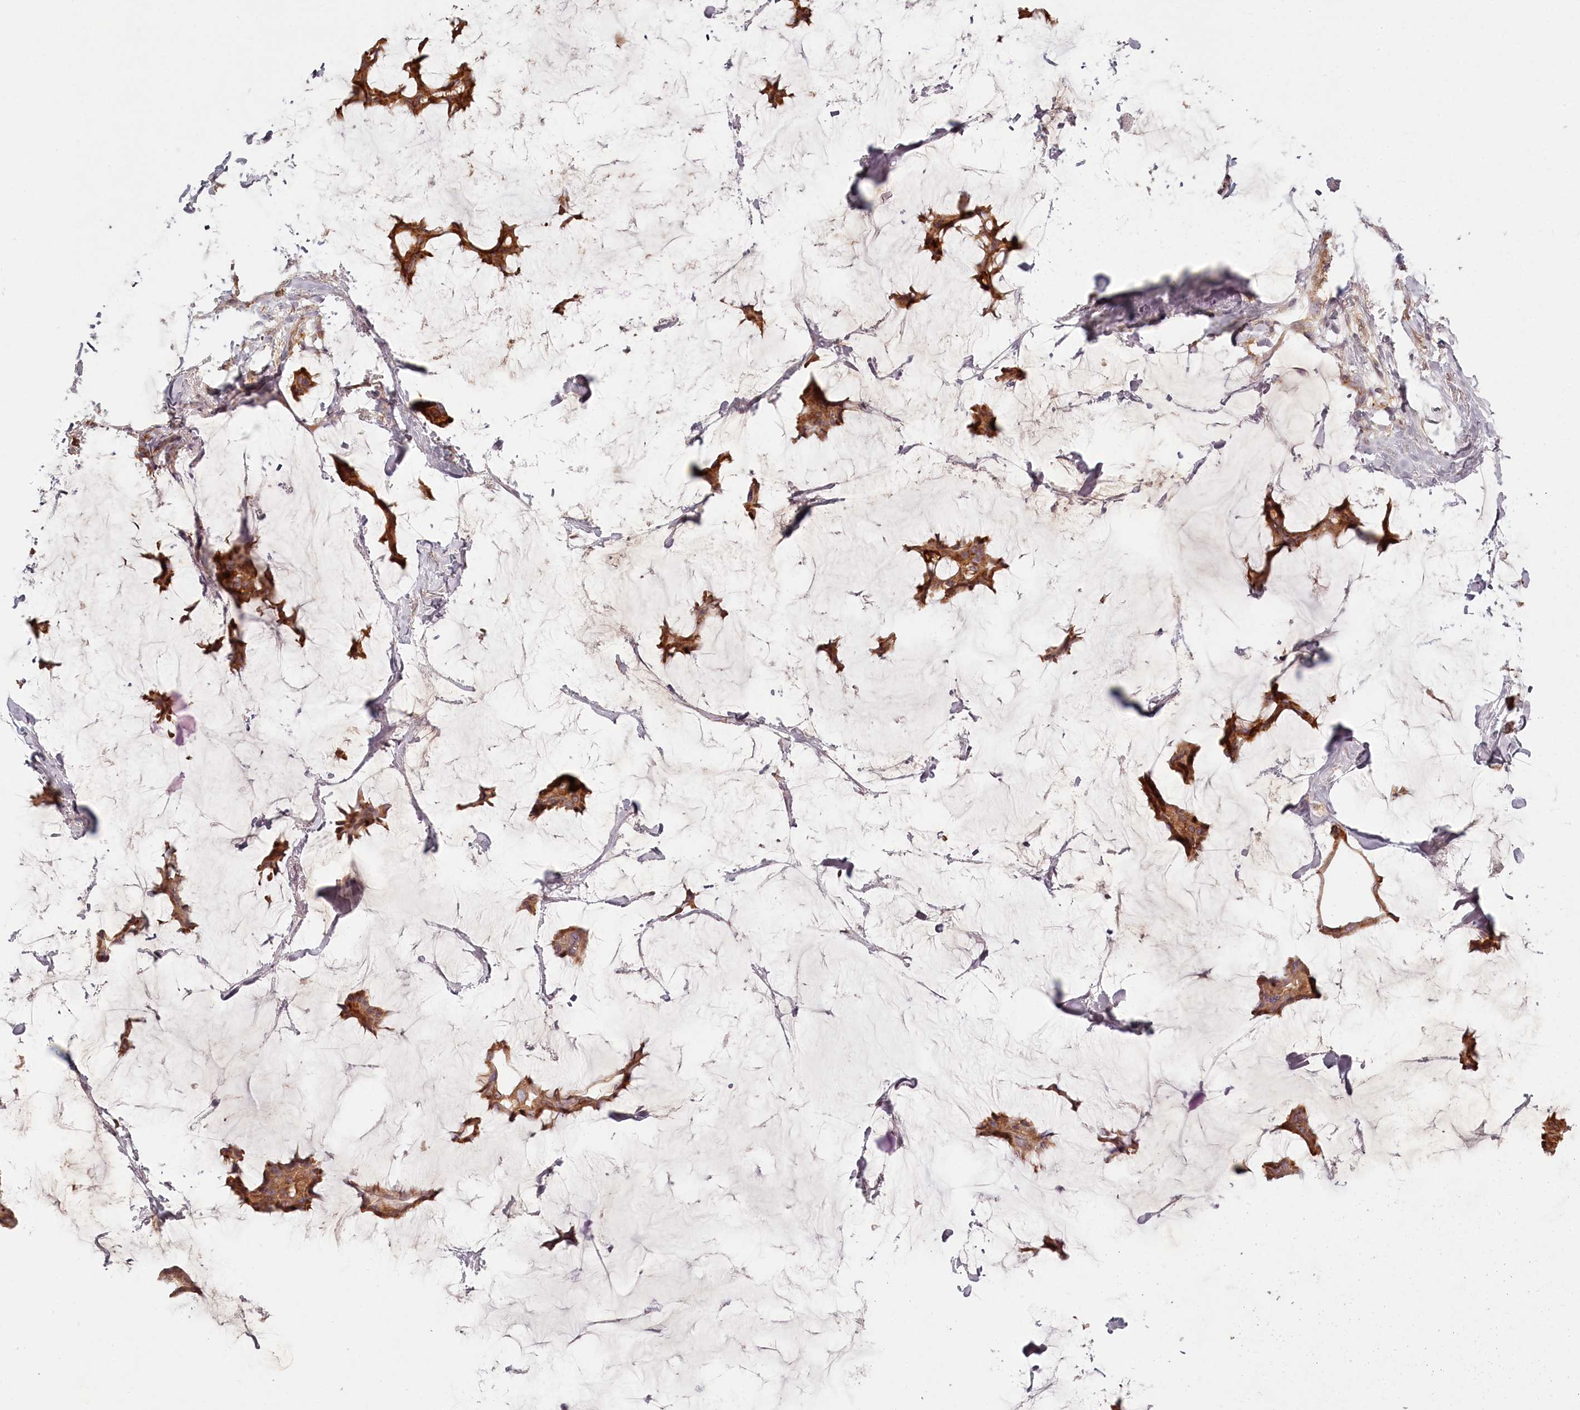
{"staining": {"intensity": "moderate", "quantity": ">75%", "location": "cytoplasmic/membranous"}, "tissue": "breast cancer", "cell_type": "Tumor cells", "image_type": "cancer", "snomed": [{"axis": "morphology", "description": "Duct carcinoma"}, {"axis": "topography", "description": "Breast"}], "caption": "Moderate cytoplasmic/membranous expression for a protein is identified in approximately >75% of tumor cells of breast cancer (invasive ductal carcinoma) using immunohistochemistry.", "gene": "TMIE", "patient": {"sex": "female", "age": 93}}